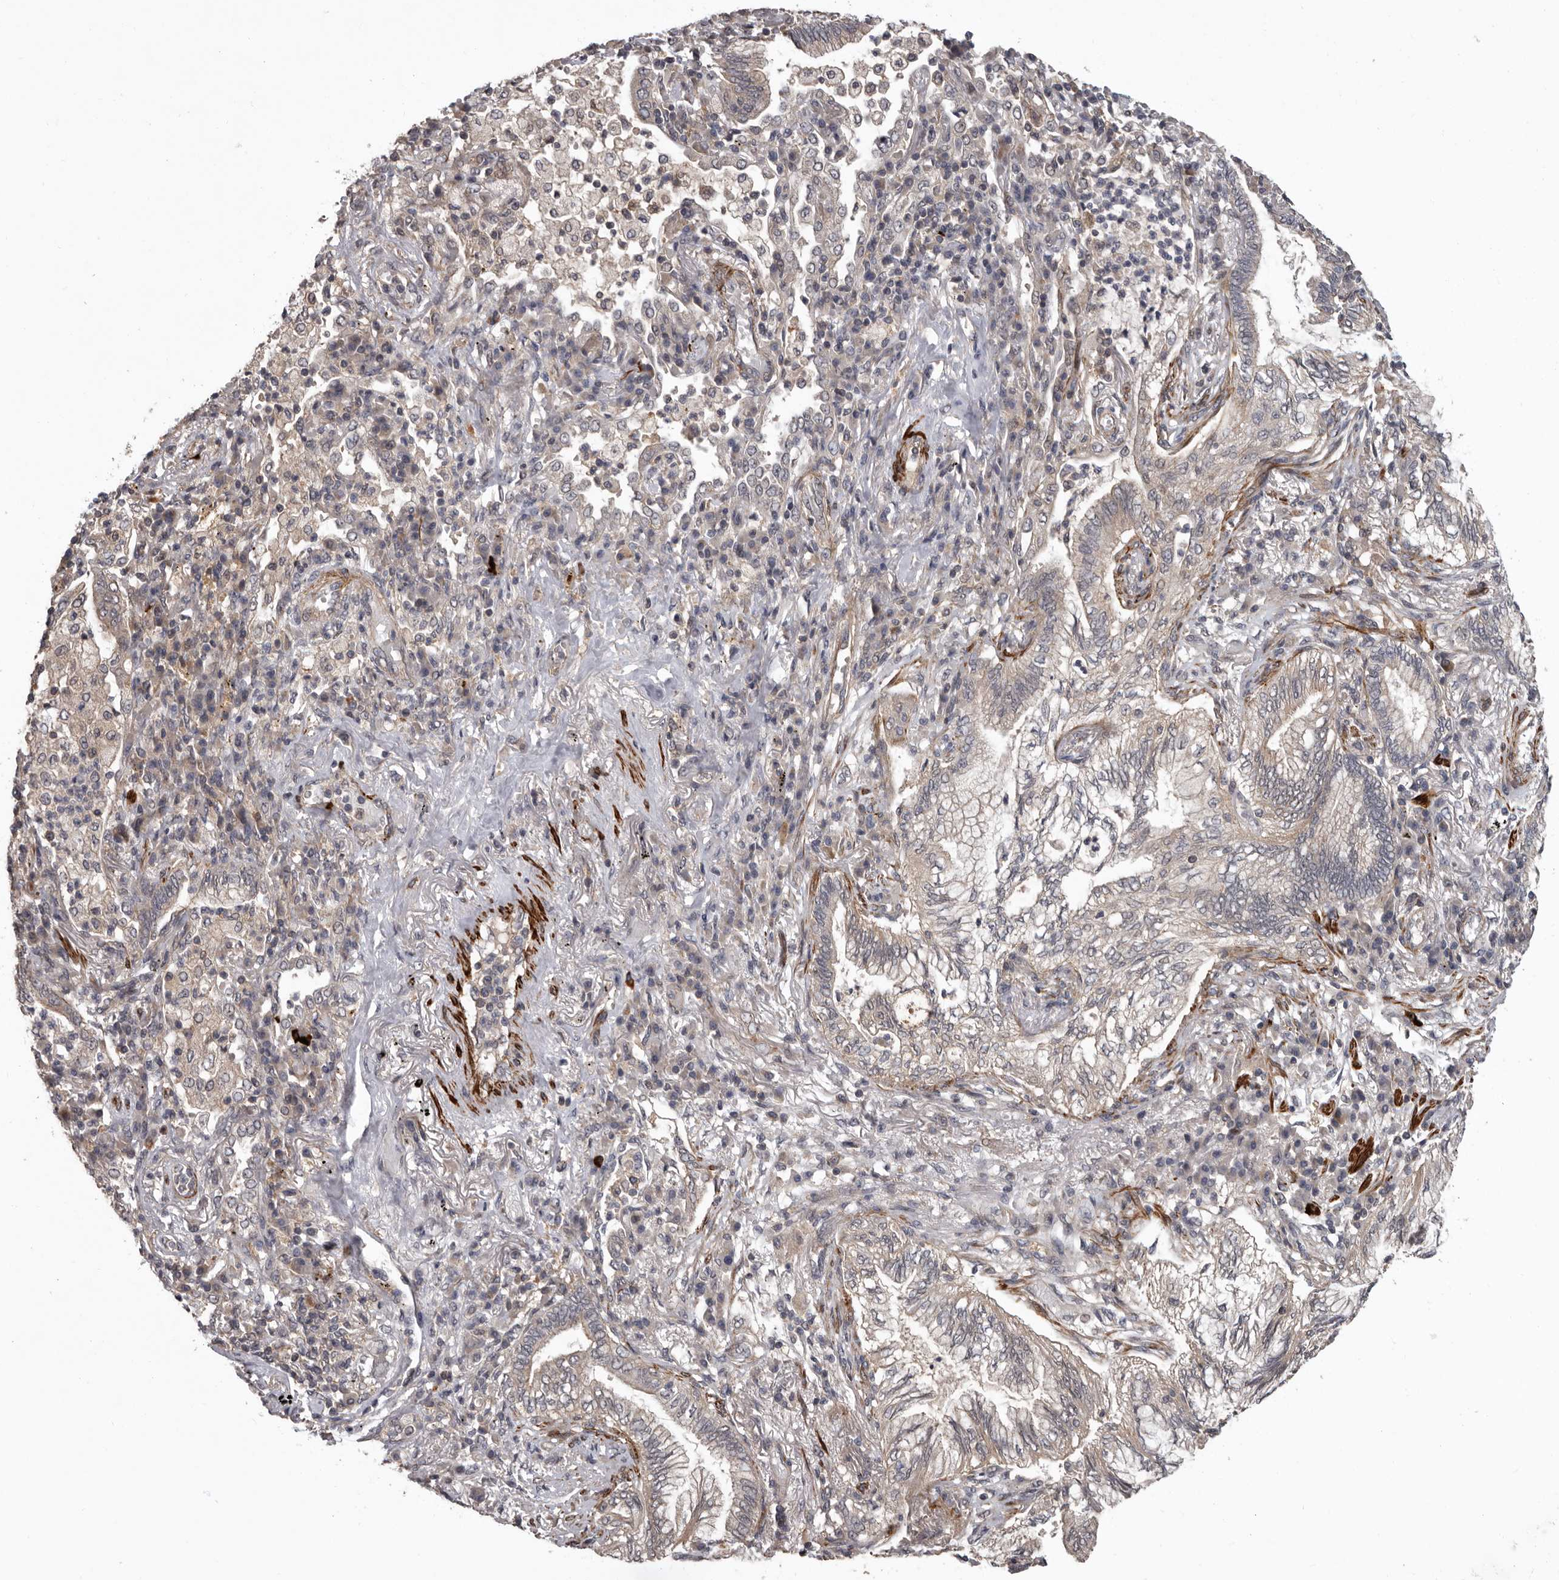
{"staining": {"intensity": "weak", "quantity": ">75%", "location": "cytoplasmic/membranous"}, "tissue": "bronchus", "cell_type": "Respiratory epithelial cells", "image_type": "normal", "snomed": [{"axis": "morphology", "description": "Normal tissue, NOS"}, {"axis": "morphology", "description": "Adenocarcinoma, NOS"}, {"axis": "topography", "description": "Bronchus"}, {"axis": "topography", "description": "Lung"}], "caption": "Bronchus stained with a brown dye reveals weak cytoplasmic/membranous positive staining in approximately >75% of respiratory epithelial cells.", "gene": "FGFR4", "patient": {"sex": "female", "age": 70}}